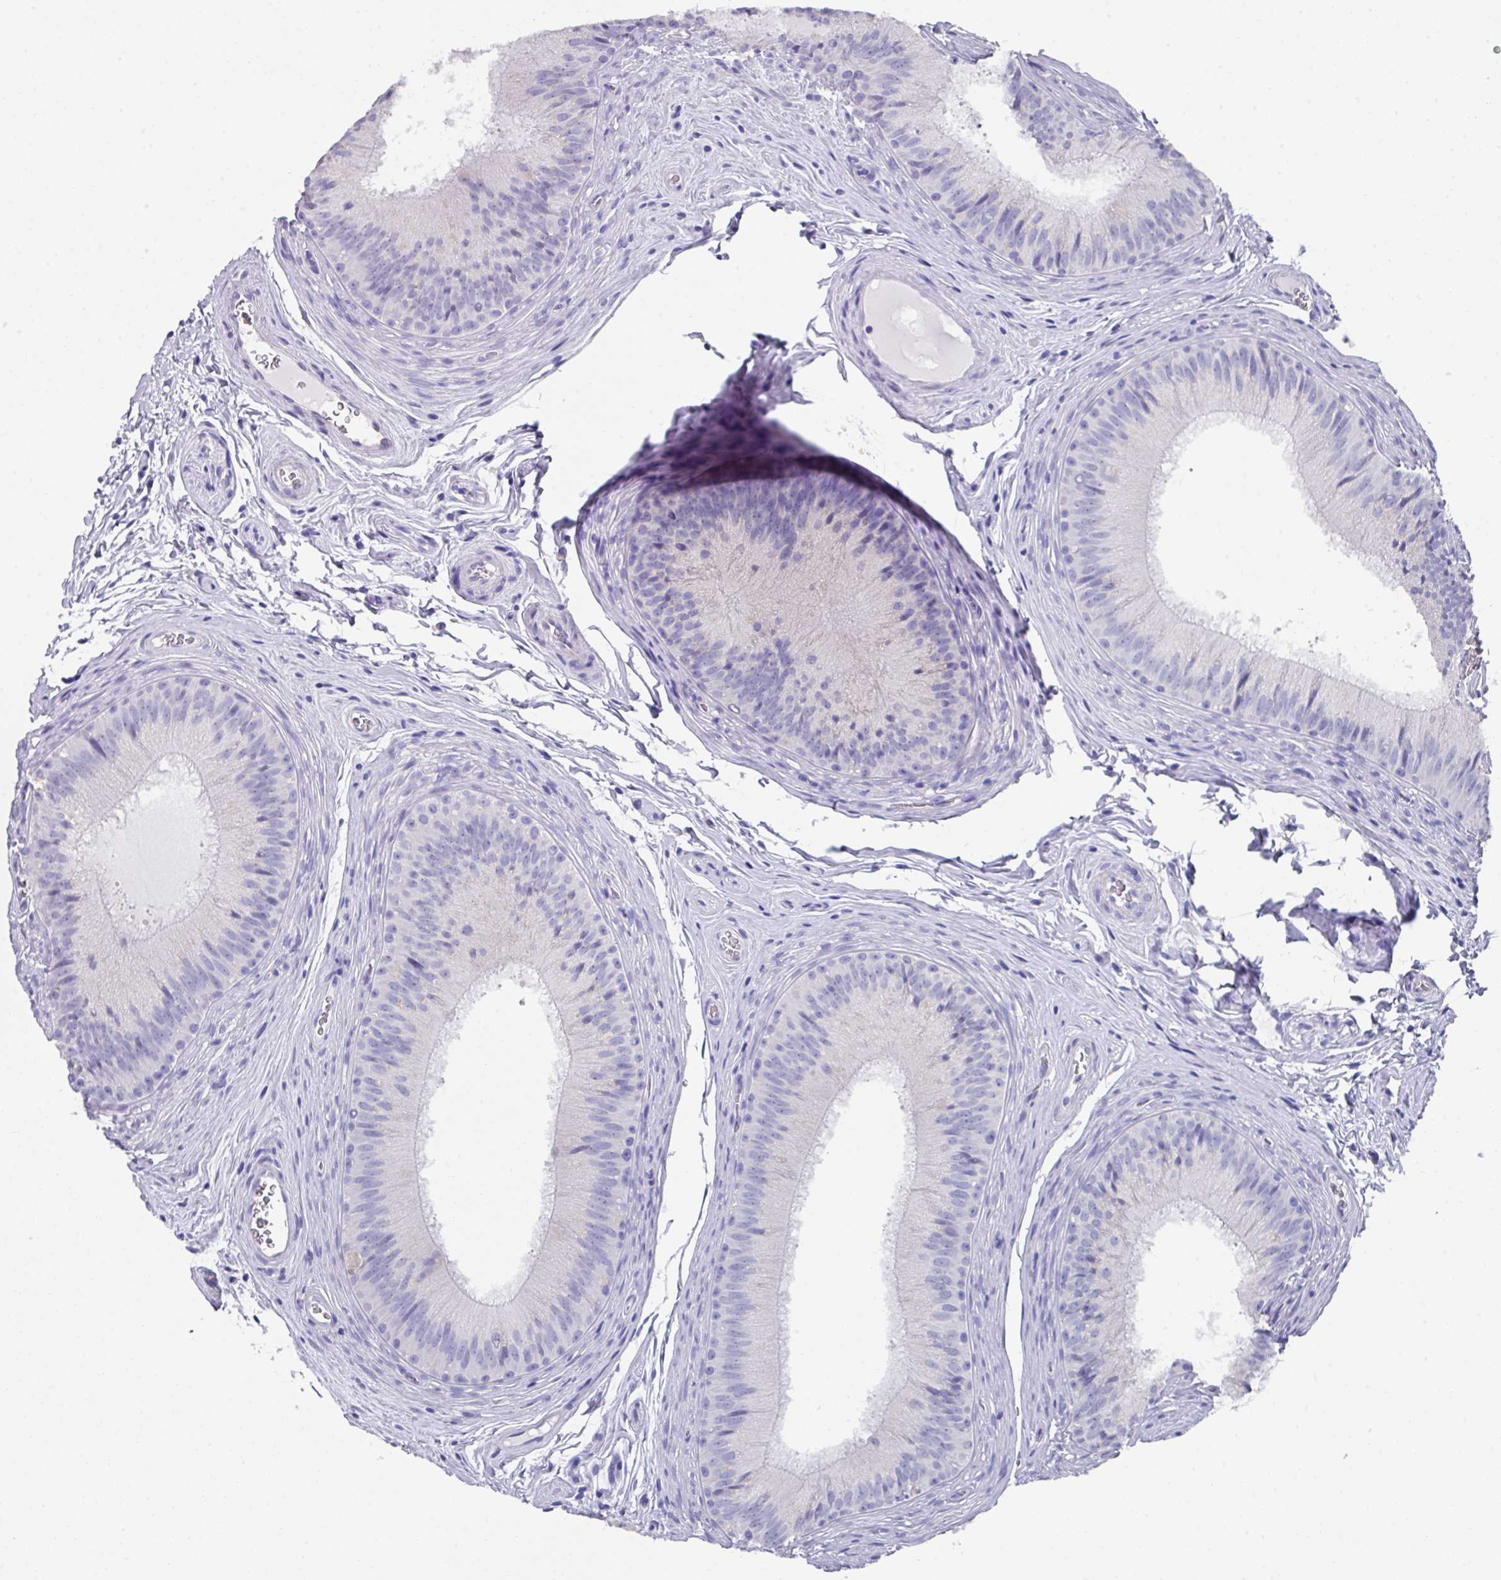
{"staining": {"intensity": "negative", "quantity": "none", "location": "none"}, "tissue": "epididymis", "cell_type": "Glandular cells", "image_type": "normal", "snomed": [{"axis": "morphology", "description": "Normal tissue, NOS"}, {"axis": "topography", "description": "Epididymis"}], "caption": "Protein analysis of benign epididymis demonstrates no significant positivity in glandular cells.", "gene": "DAZ1", "patient": {"sex": "male", "age": 24}}